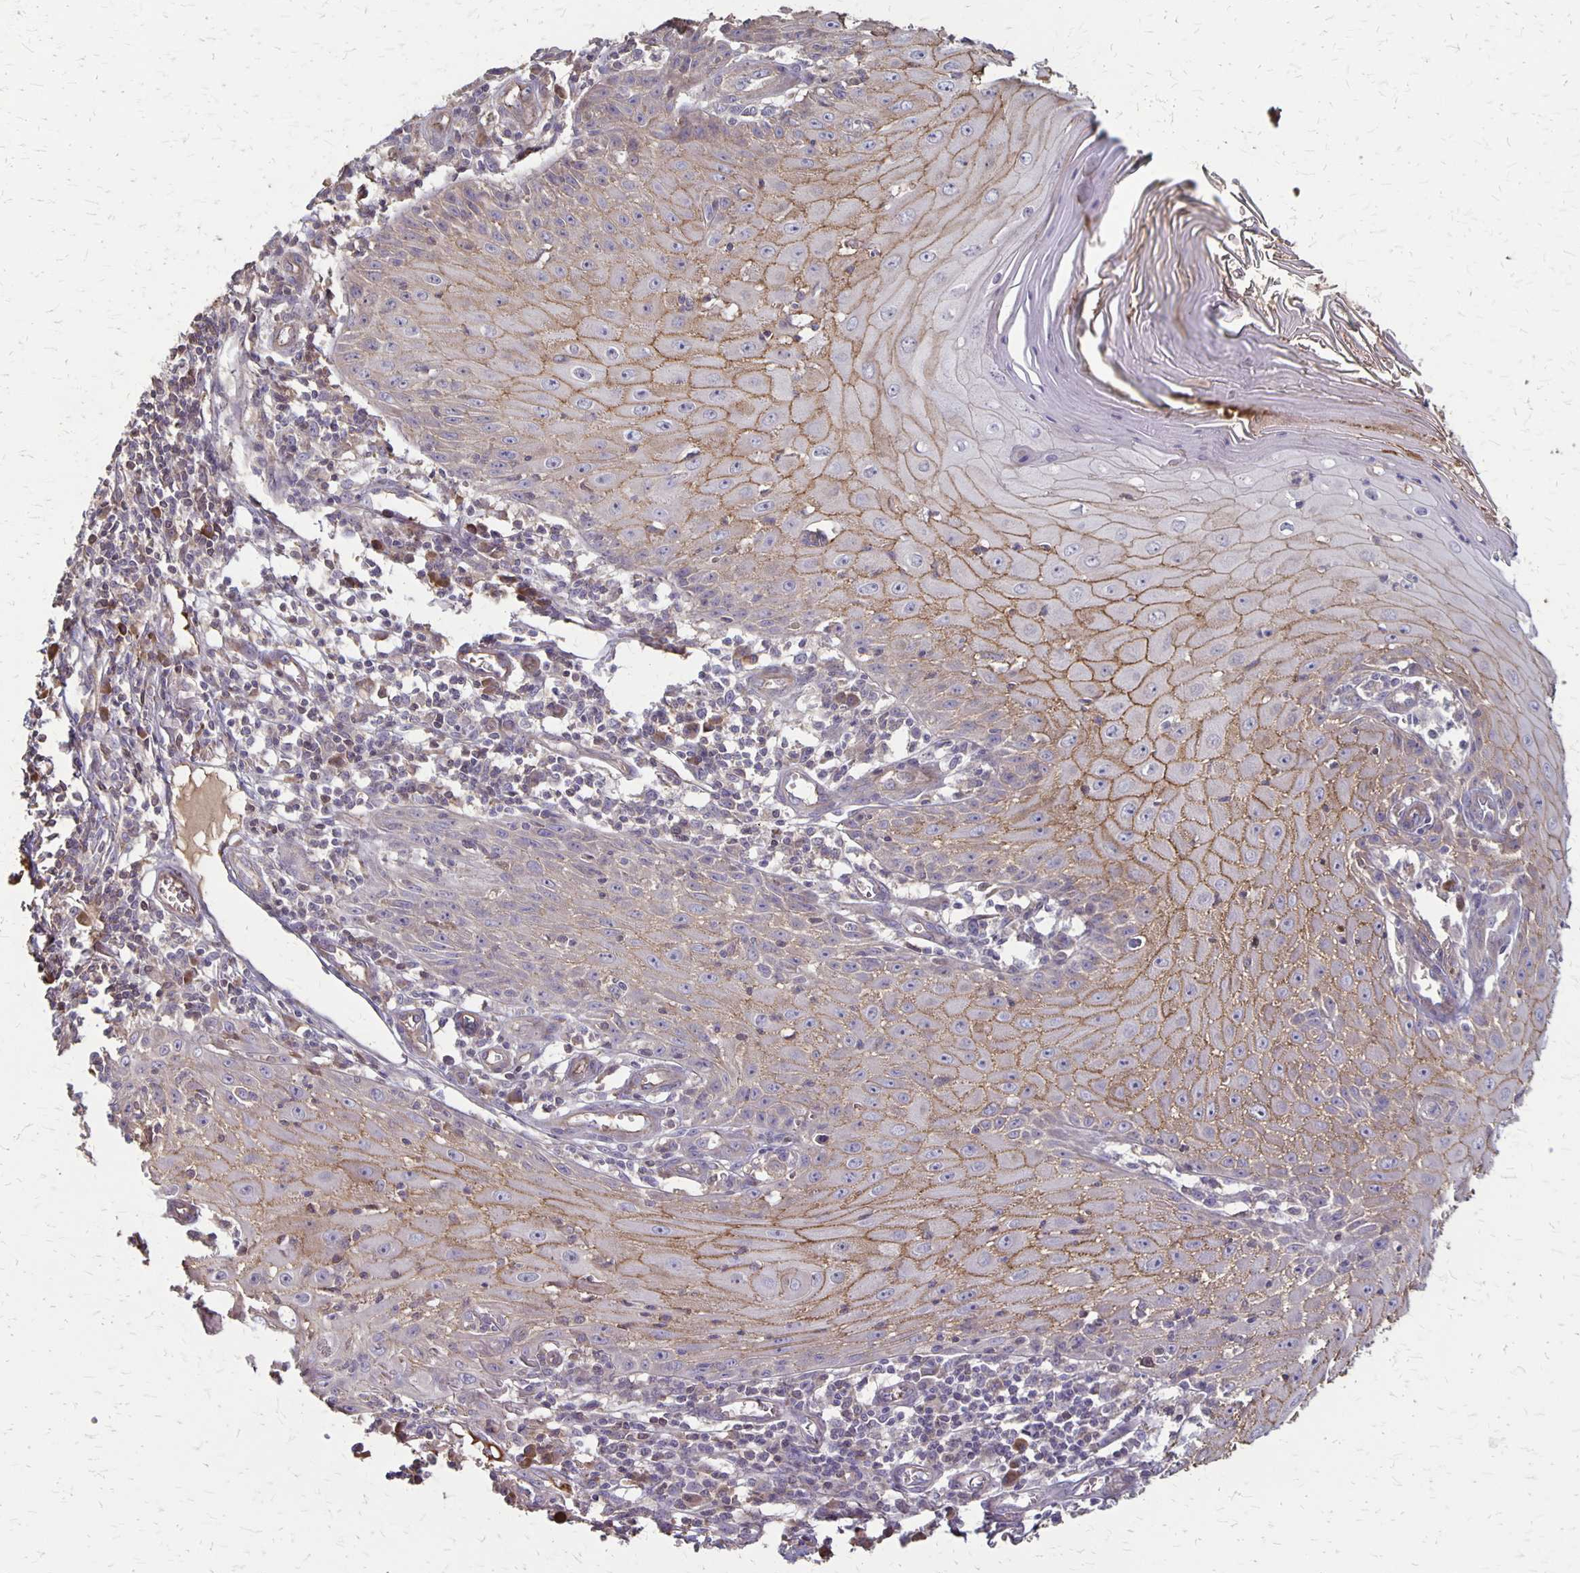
{"staining": {"intensity": "moderate", "quantity": "25%-75%", "location": "cytoplasmic/membranous"}, "tissue": "skin cancer", "cell_type": "Tumor cells", "image_type": "cancer", "snomed": [{"axis": "morphology", "description": "Squamous cell carcinoma, NOS"}, {"axis": "topography", "description": "Skin"}], "caption": "Tumor cells show medium levels of moderate cytoplasmic/membranous positivity in approximately 25%-75% of cells in human skin squamous cell carcinoma.", "gene": "PROM2", "patient": {"sex": "female", "age": 73}}